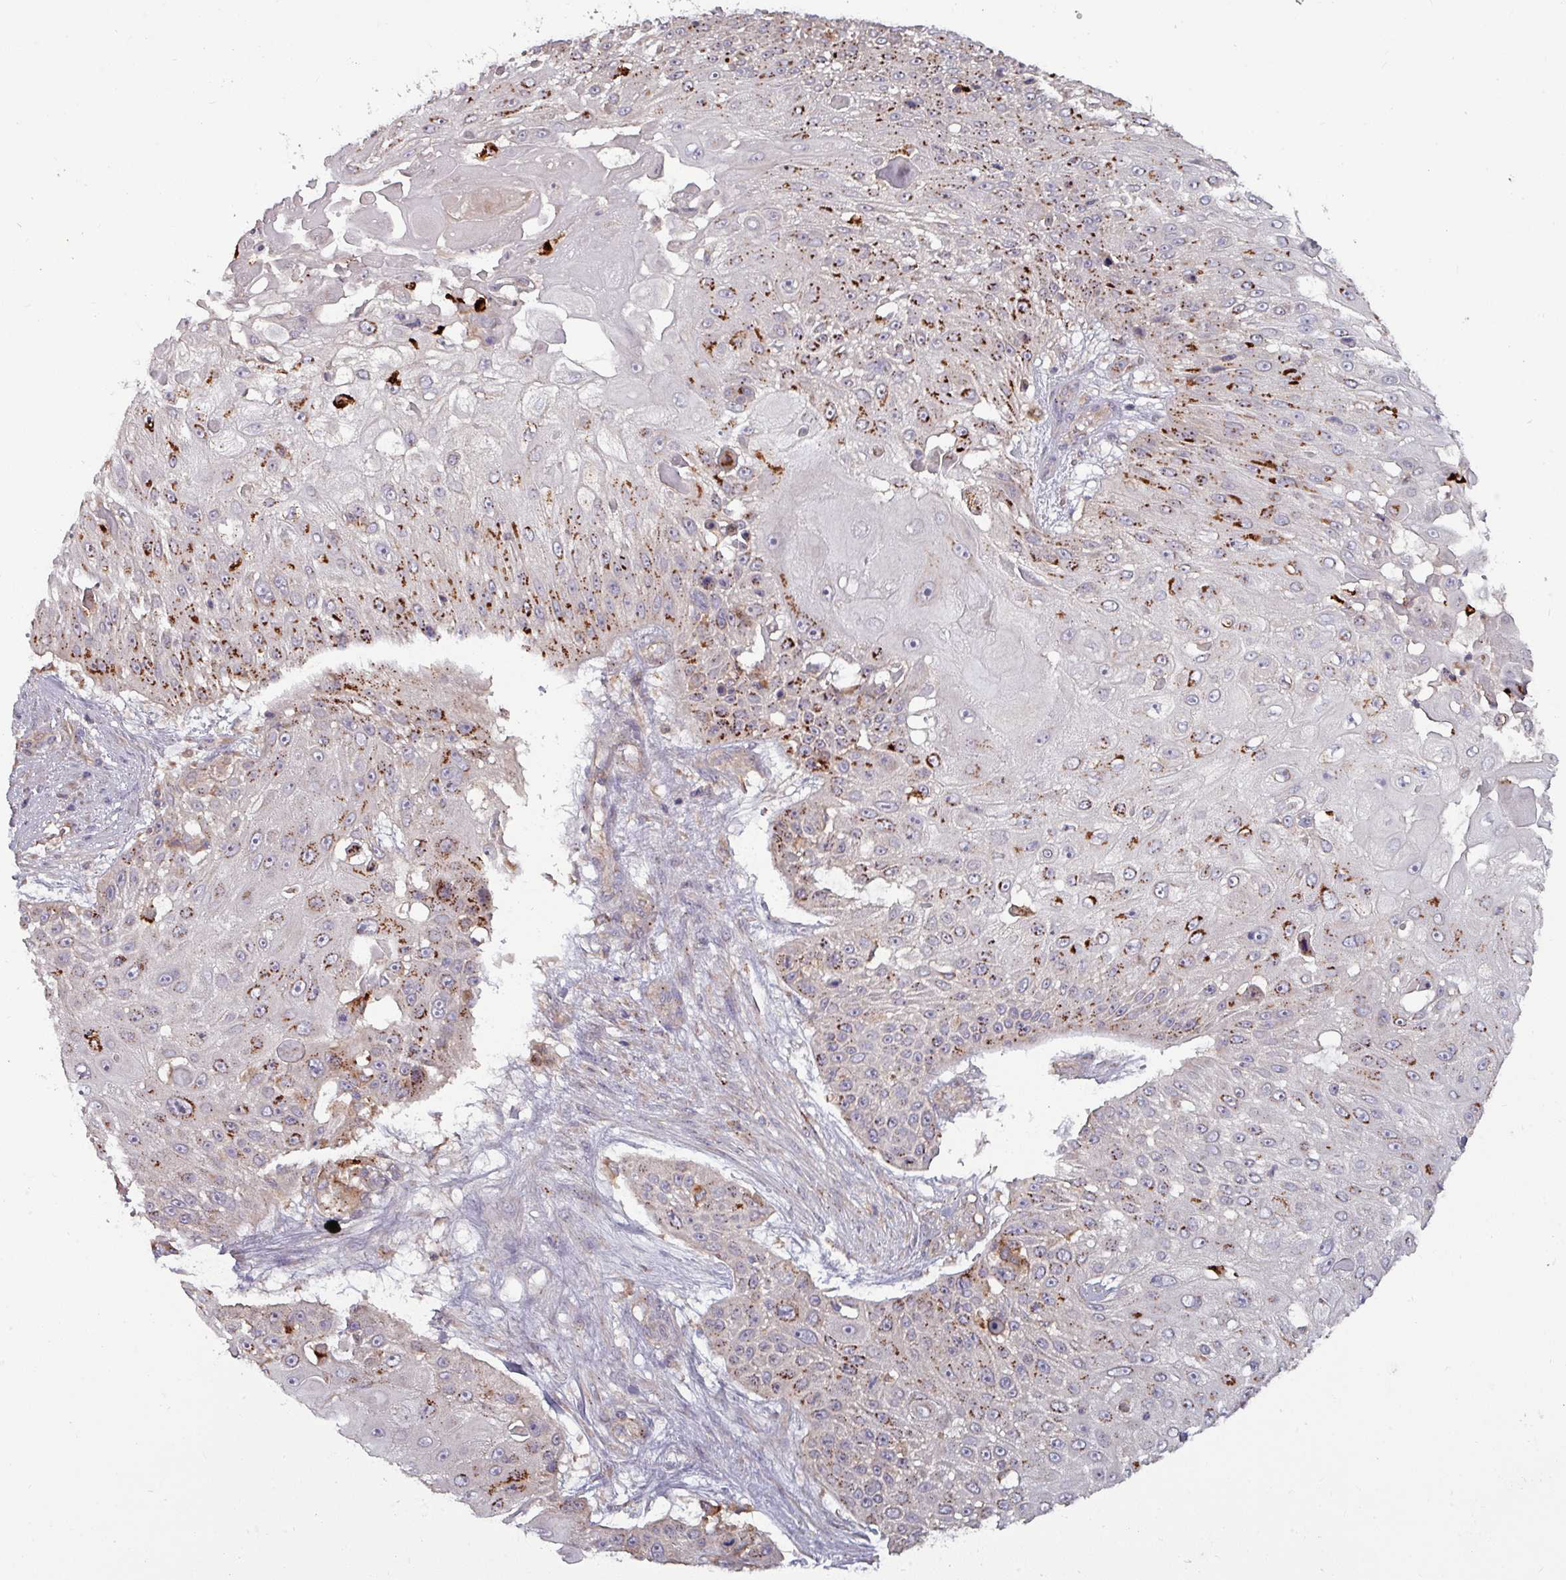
{"staining": {"intensity": "strong", "quantity": "25%-75%", "location": "cytoplasmic/membranous"}, "tissue": "skin cancer", "cell_type": "Tumor cells", "image_type": "cancer", "snomed": [{"axis": "morphology", "description": "Squamous cell carcinoma, NOS"}, {"axis": "topography", "description": "Skin"}], "caption": "Brown immunohistochemical staining in skin cancer (squamous cell carcinoma) exhibits strong cytoplasmic/membranous staining in about 25%-75% of tumor cells. (Brightfield microscopy of DAB IHC at high magnification).", "gene": "PLIN2", "patient": {"sex": "female", "age": 86}}